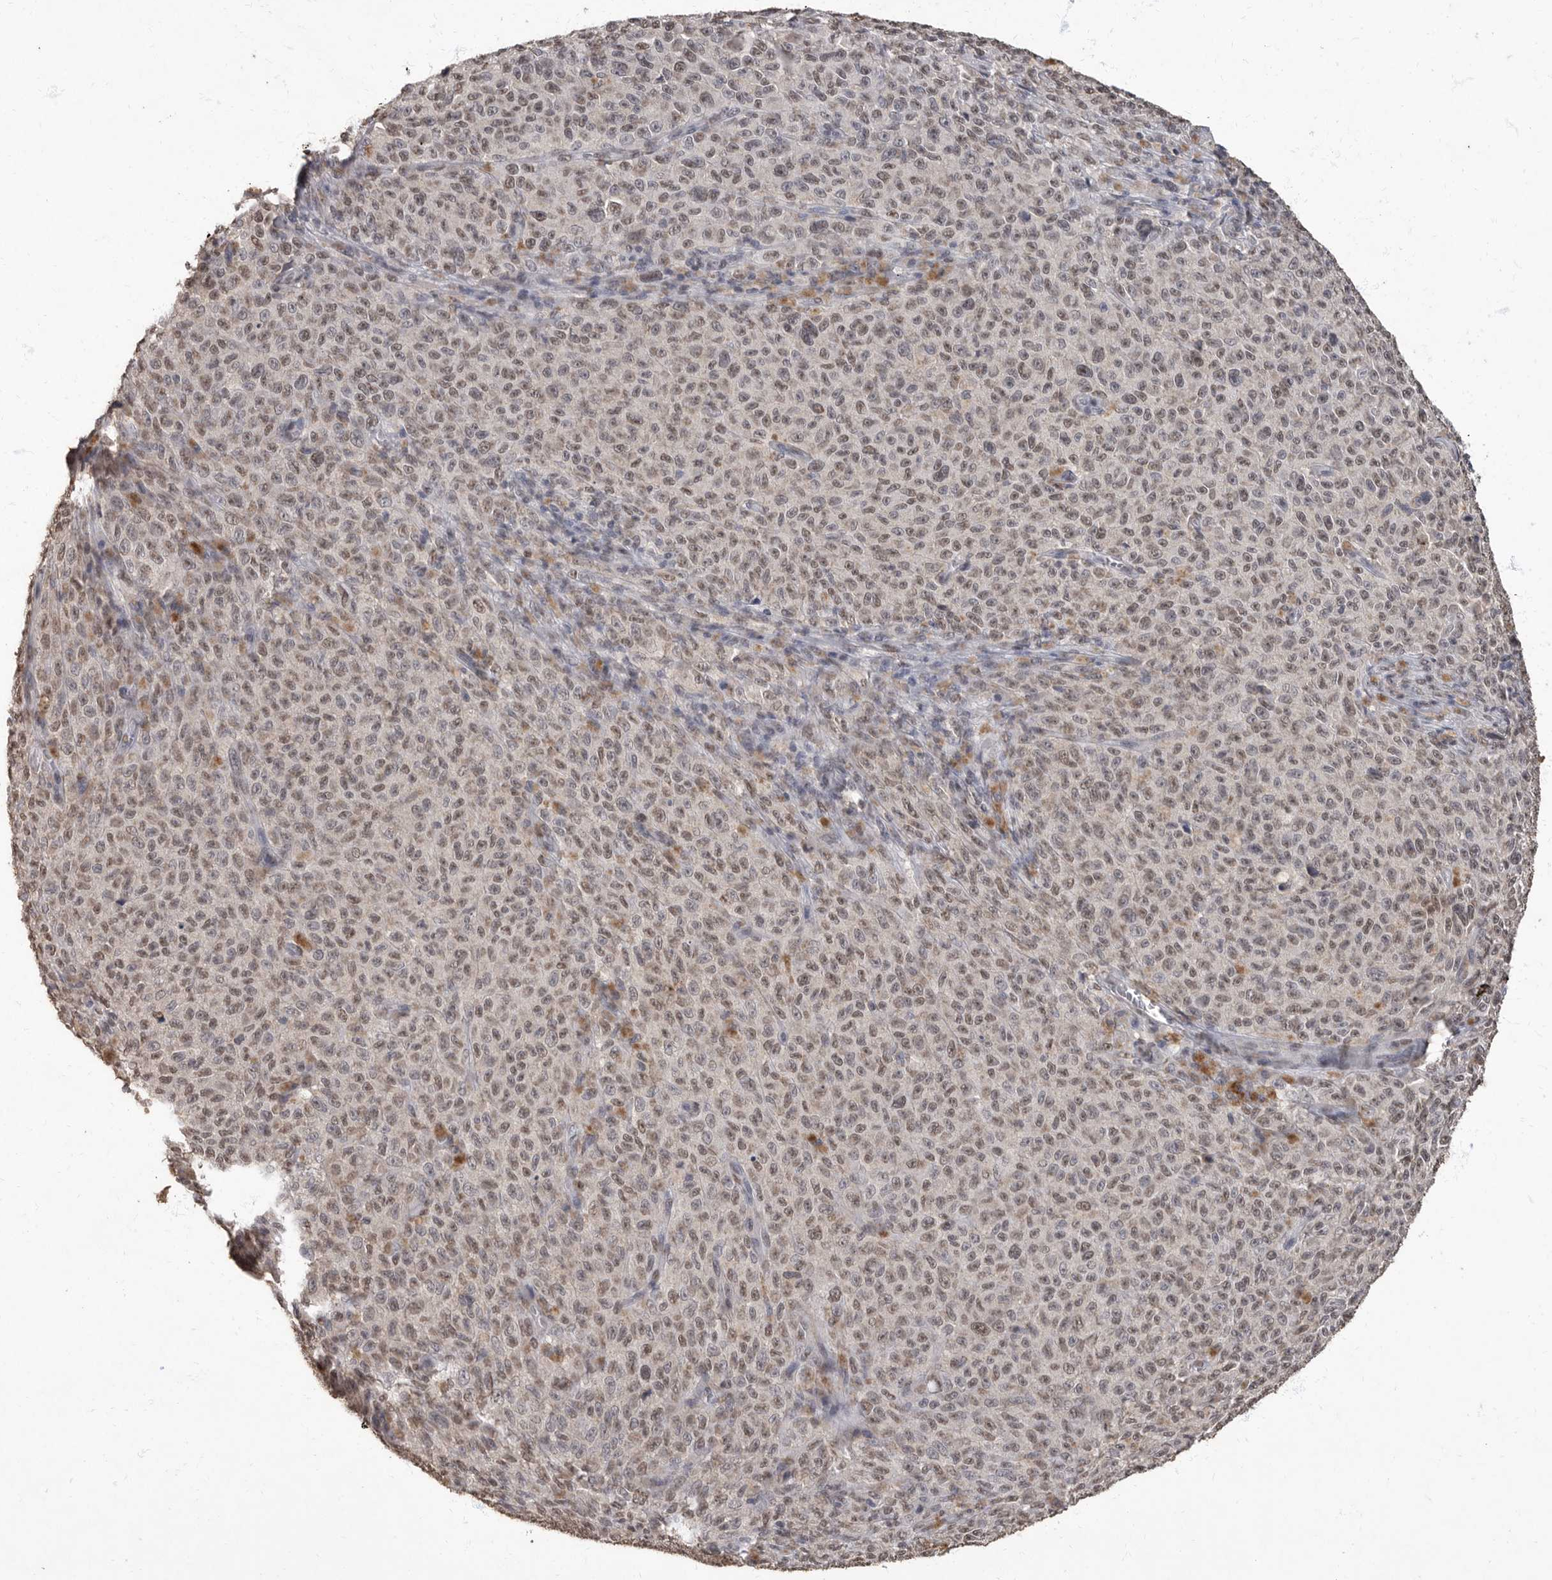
{"staining": {"intensity": "weak", "quantity": ">75%", "location": "nuclear"}, "tissue": "melanoma", "cell_type": "Tumor cells", "image_type": "cancer", "snomed": [{"axis": "morphology", "description": "Malignant melanoma, NOS"}, {"axis": "topography", "description": "Skin"}], "caption": "This photomicrograph reveals melanoma stained with IHC to label a protein in brown. The nuclear of tumor cells show weak positivity for the protein. Nuclei are counter-stained blue.", "gene": "NBL1", "patient": {"sex": "female", "age": 82}}